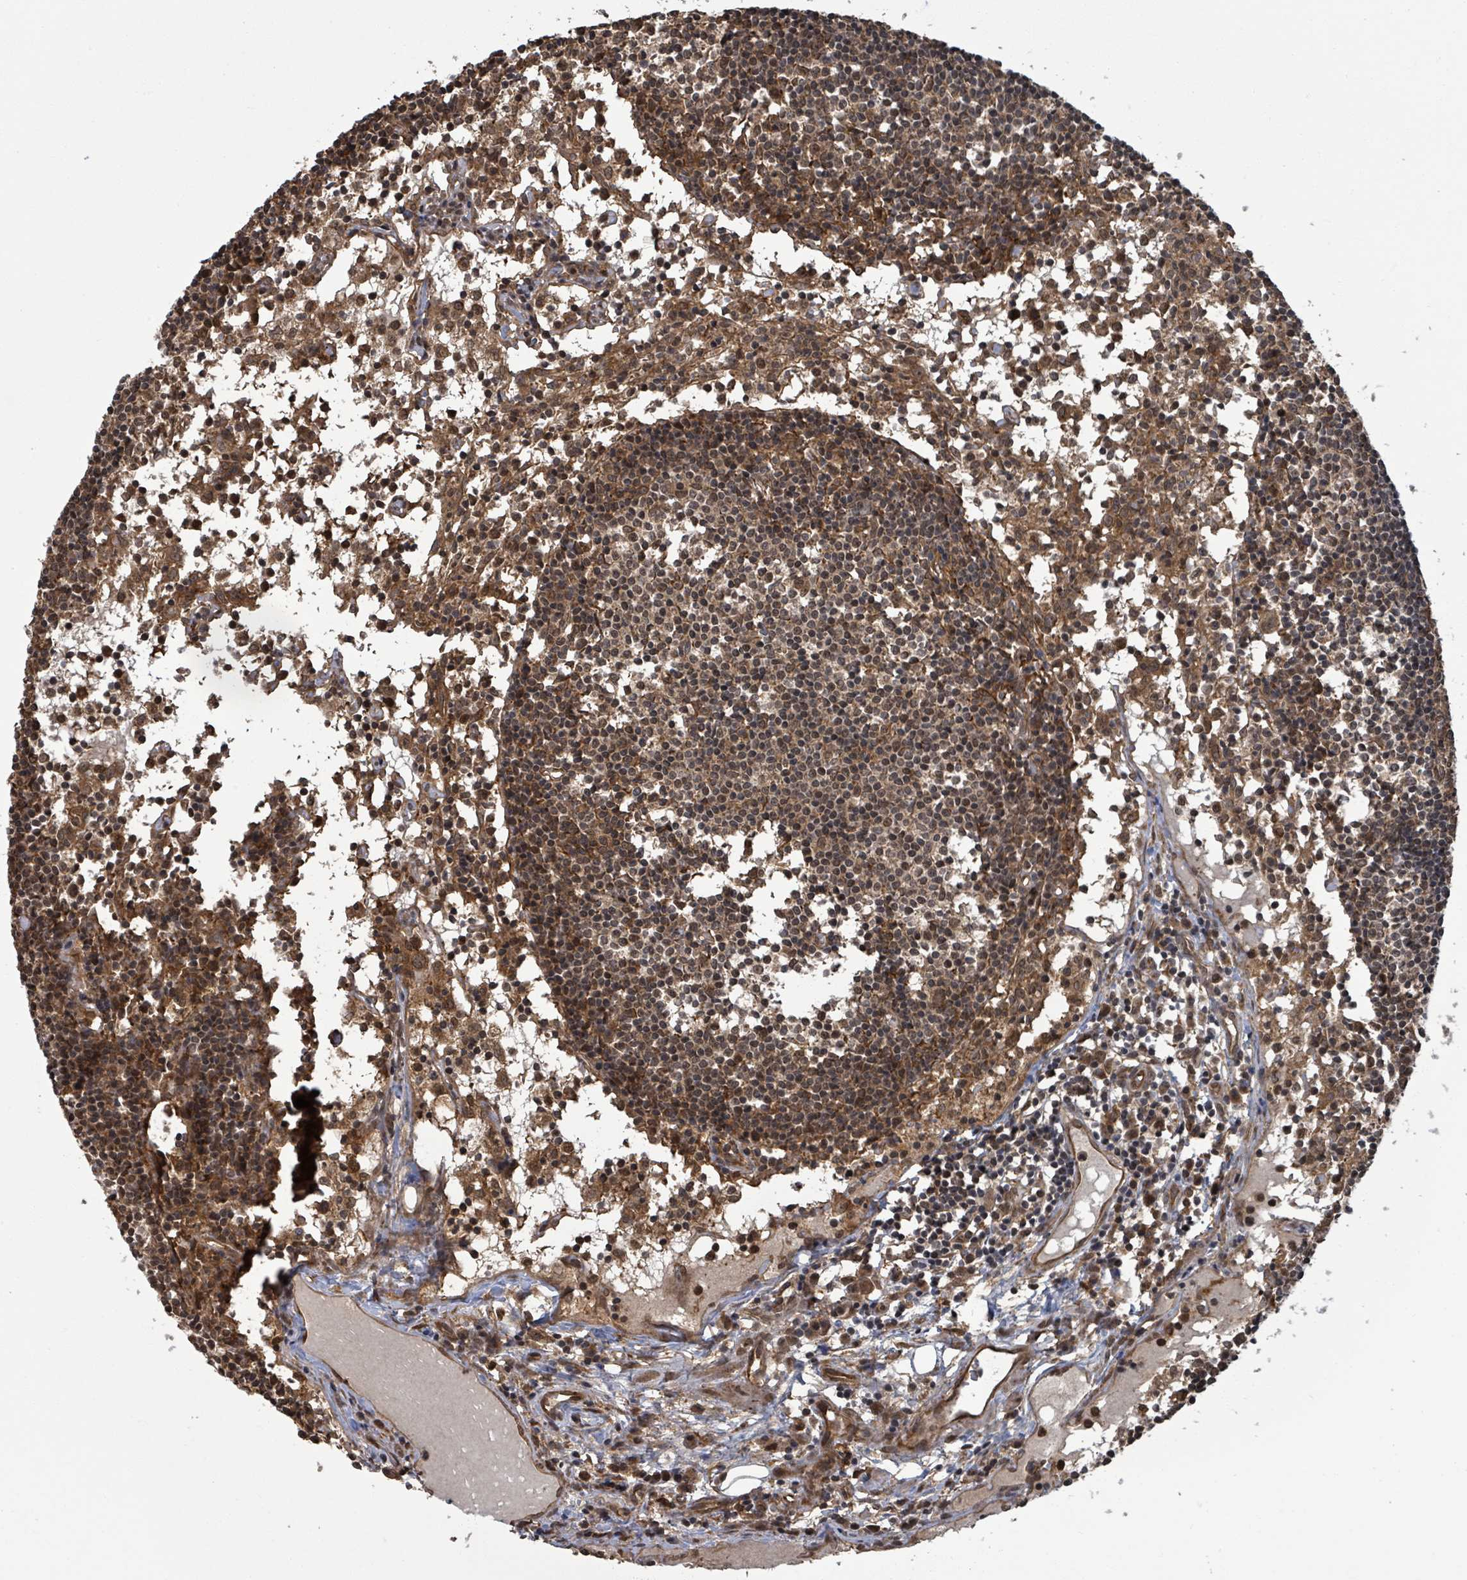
{"staining": {"intensity": "moderate", "quantity": ">75%", "location": "cytoplasmic/membranous,nuclear"}, "tissue": "lymph node", "cell_type": "Germinal center cells", "image_type": "normal", "snomed": [{"axis": "morphology", "description": "Normal tissue, NOS"}, {"axis": "topography", "description": "Lymph node"}], "caption": "IHC image of unremarkable lymph node: human lymph node stained using immunohistochemistry (IHC) exhibits medium levels of moderate protein expression localized specifically in the cytoplasmic/membranous,nuclear of germinal center cells, appearing as a cytoplasmic/membranous,nuclear brown color.", "gene": "ENSG00000256500", "patient": {"sex": "female", "age": 55}}